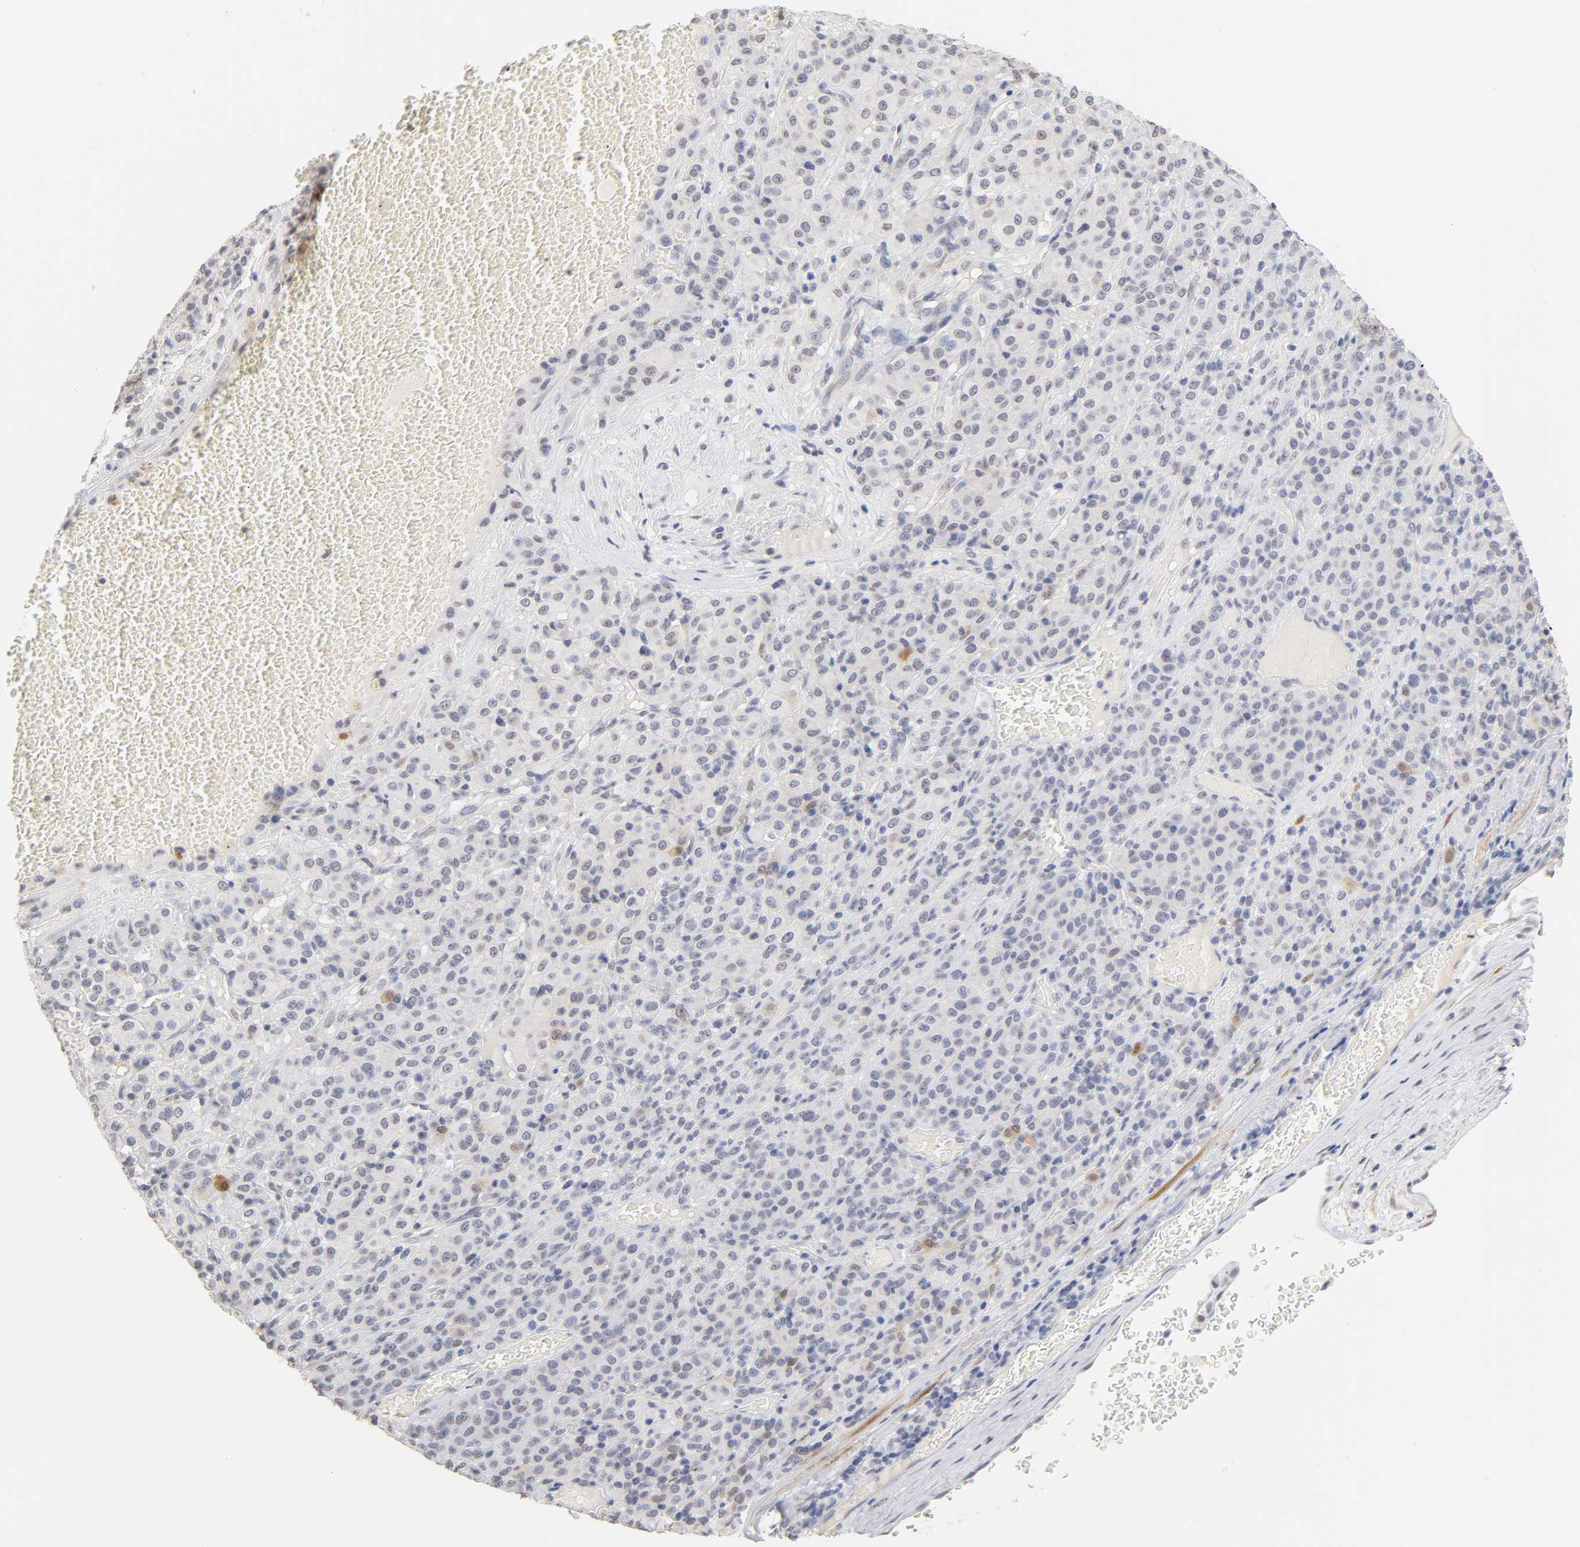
{"staining": {"intensity": "weak", "quantity": "<25%", "location": "cytoplasmic/membranous,nuclear"}, "tissue": "melanoma", "cell_type": "Tumor cells", "image_type": "cancer", "snomed": [{"axis": "morphology", "description": "Malignant melanoma, Metastatic site"}, {"axis": "topography", "description": "Pancreas"}], "caption": "Immunohistochemistry histopathology image of neoplastic tissue: human melanoma stained with DAB (3,3'-diaminobenzidine) displays no significant protein staining in tumor cells.", "gene": "CRABP2", "patient": {"sex": "female", "age": 30}}